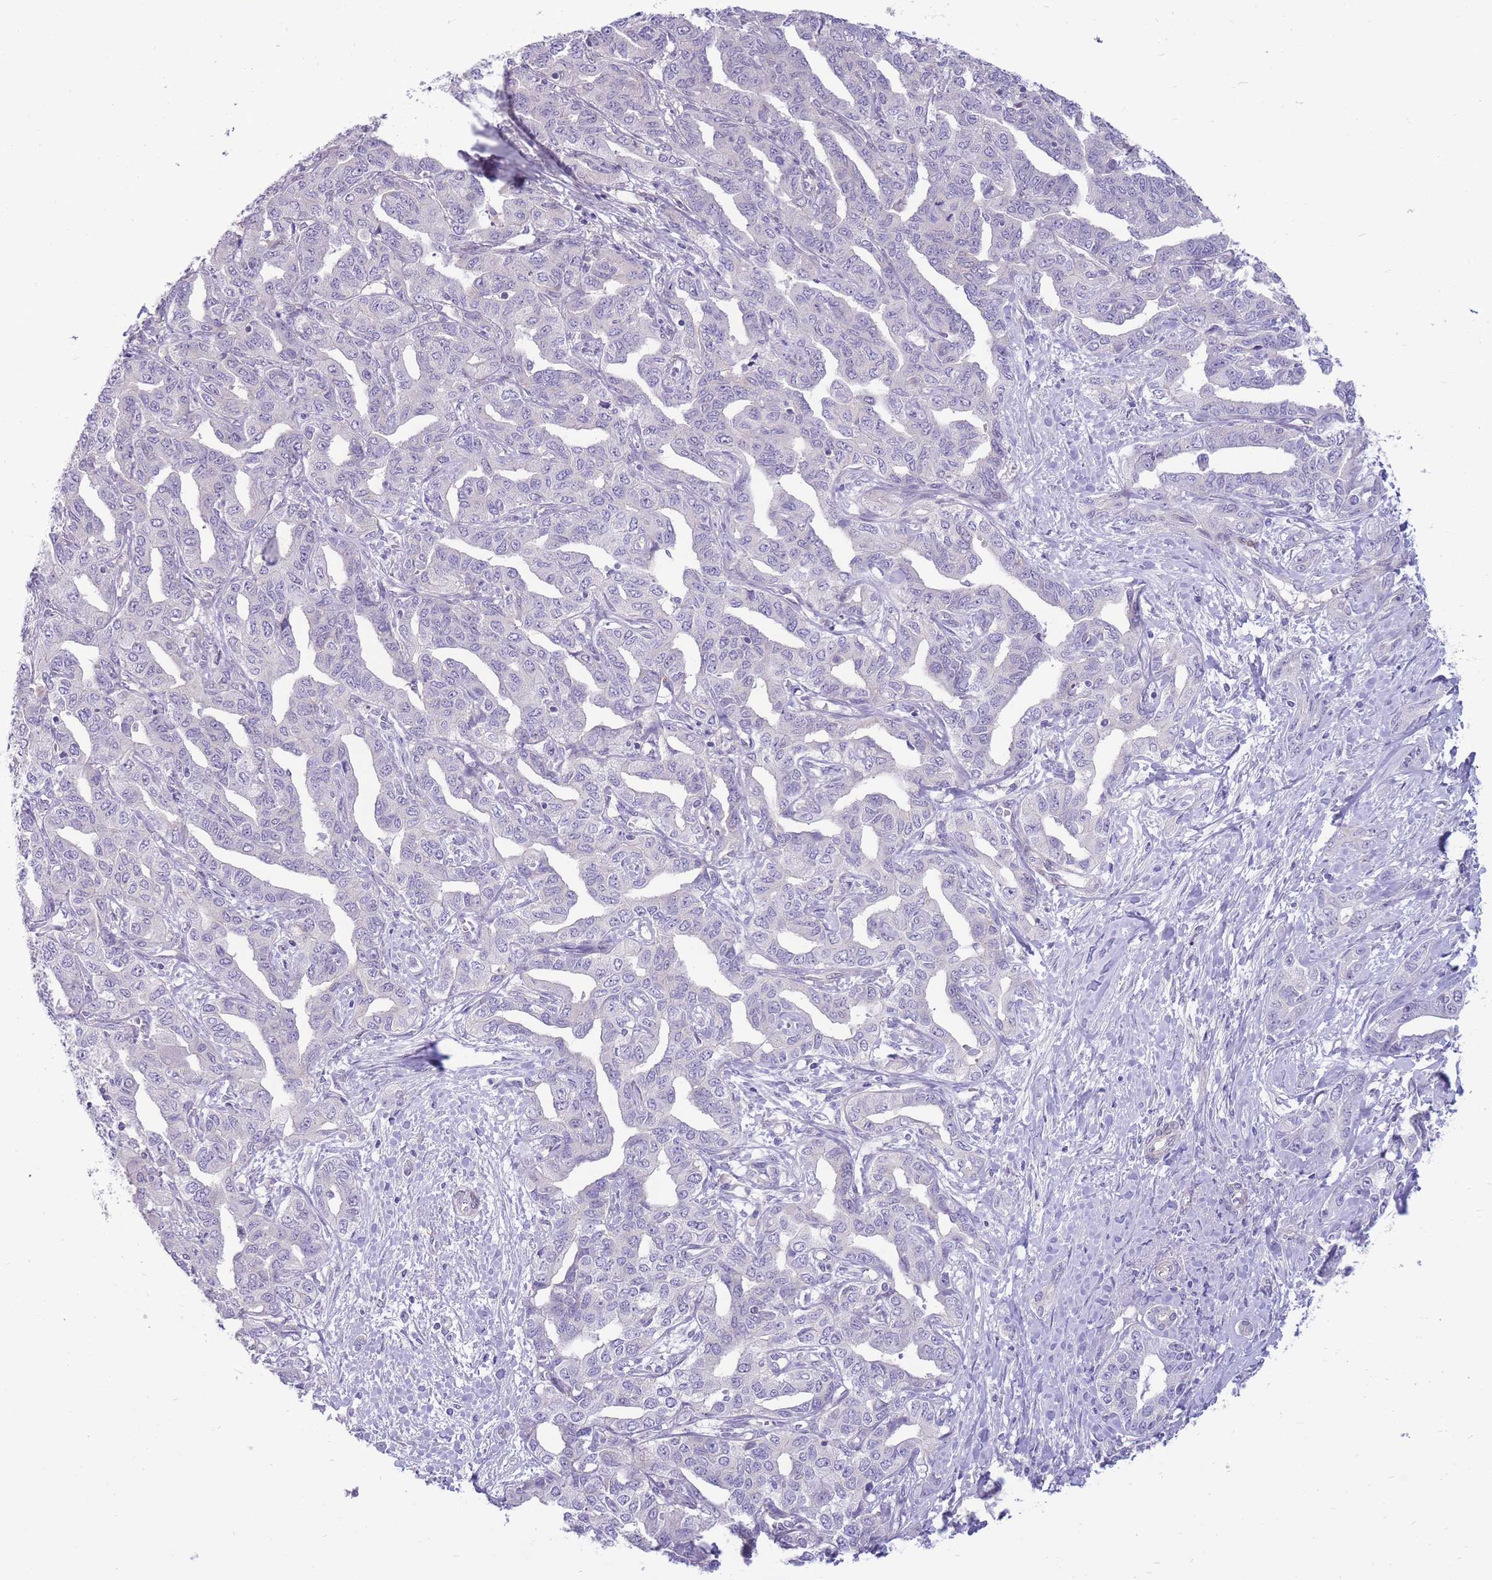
{"staining": {"intensity": "negative", "quantity": "none", "location": "none"}, "tissue": "liver cancer", "cell_type": "Tumor cells", "image_type": "cancer", "snomed": [{"axis": "morphology", "description": "Cholangiocarcinoma"}, {"axis": "topography", "description": "Liver"}], "caption": "High magnification brightfield microscopy of liver cancer (cholangiocarcinoma) stained with DAB (3,3'-diaminobenzidine) (brown) and counterstained with hematoxylin (blue): tumor cells show no significant staining.", "gene": "RGS11", "patient": {"sex": "male", "age": 59}}